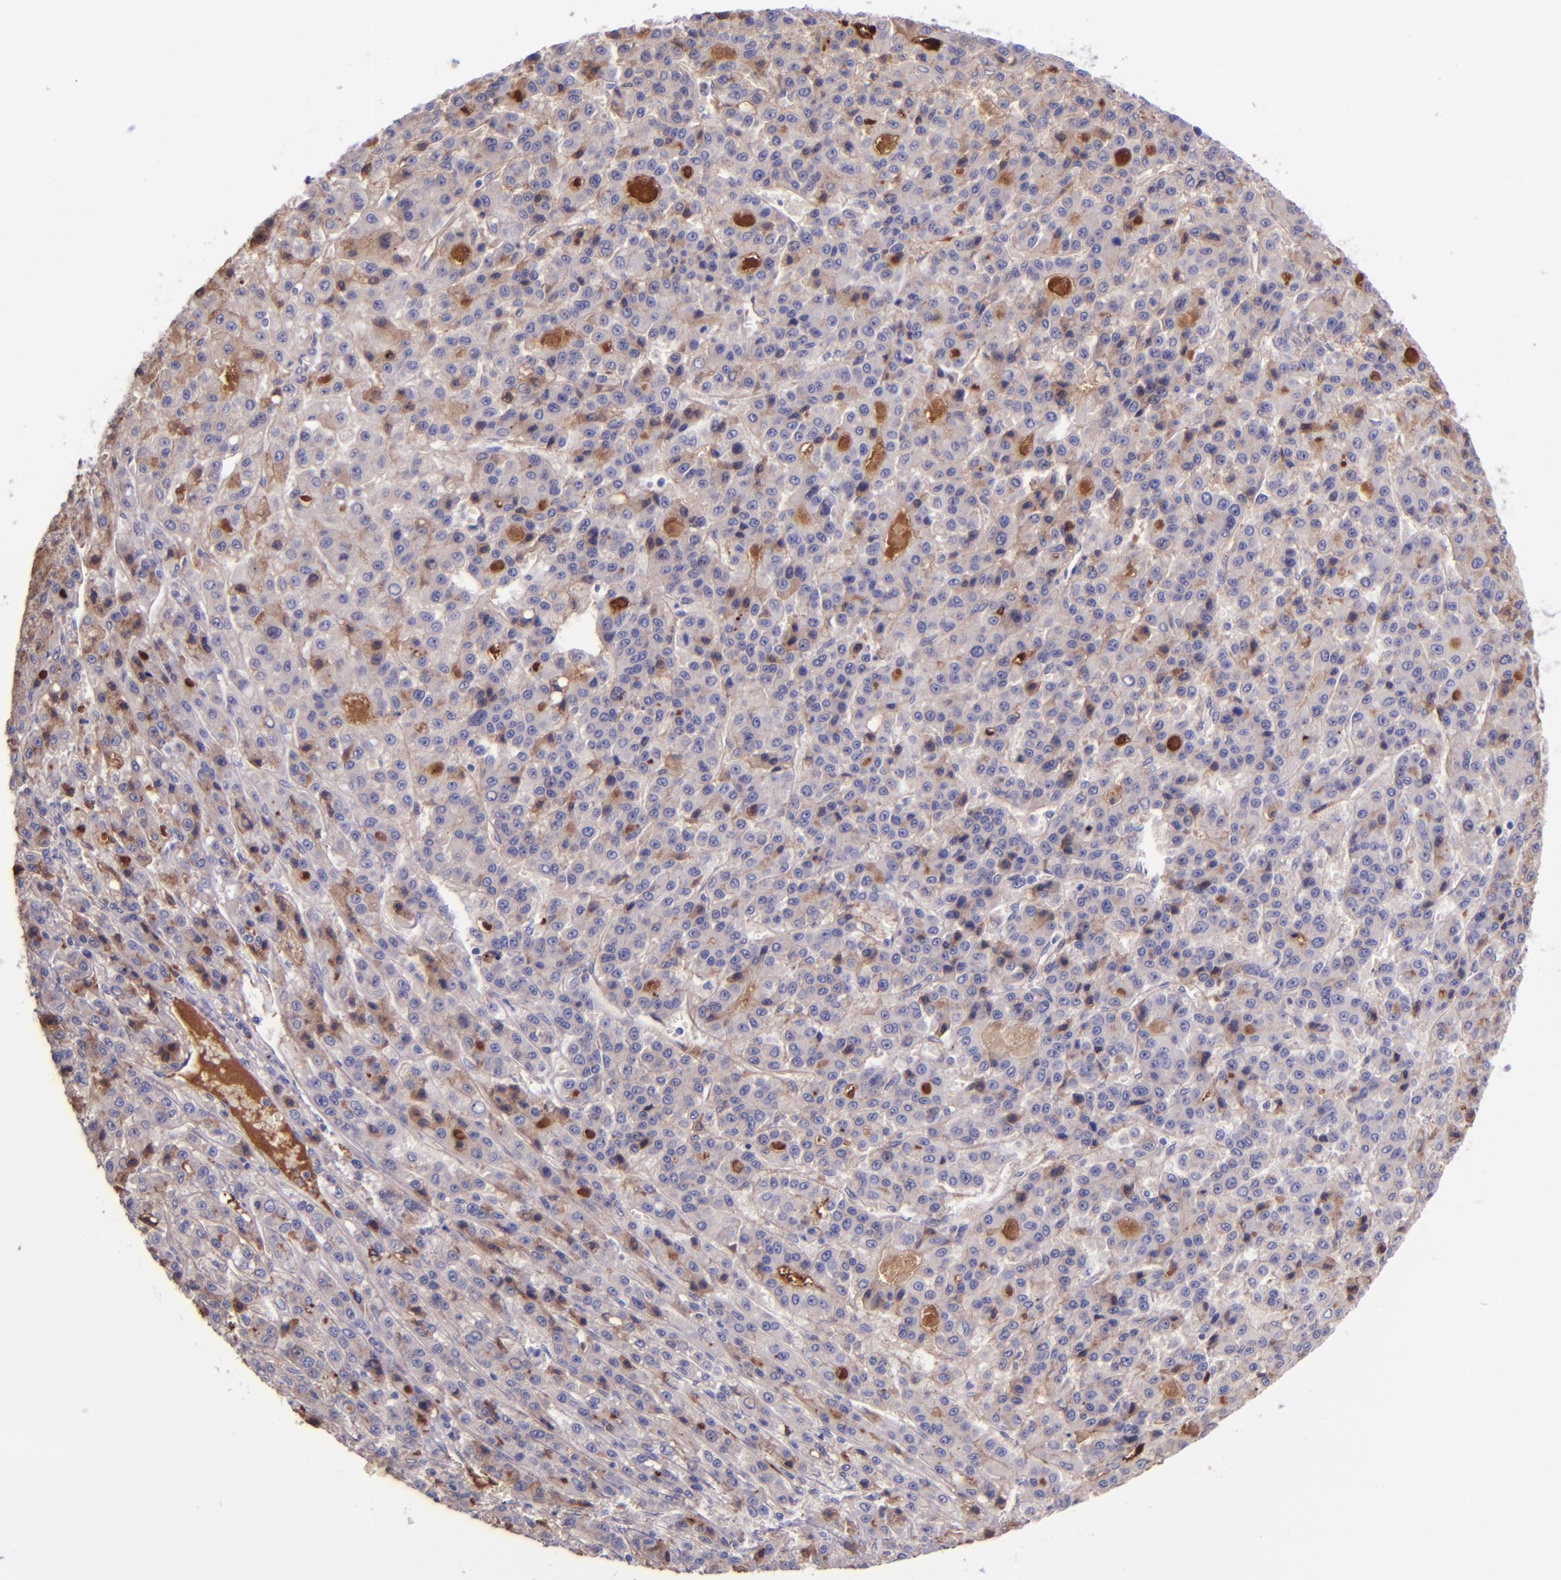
{"staining": {"intensity": "weak", "quantity": ">75%", "location": "cytoplasmic/membranous"}, "tissue": "liver cancer", "cell_type": "Tumor cells", "image_type": "cancer", "snomed": [{"axis": "morphology", "description": "Carcinoma, Hepatocellular, NOS"}, {"axis": "topography", "description": "Liver"}], "caption": "Brown immunohistochemical staining in human liver cancer exhibits weak cytoplasmic/membranous expression in approximately >75% of tumor cells.", "gene": "KNG1", "patient": {"sex": "male", "age": 70}}